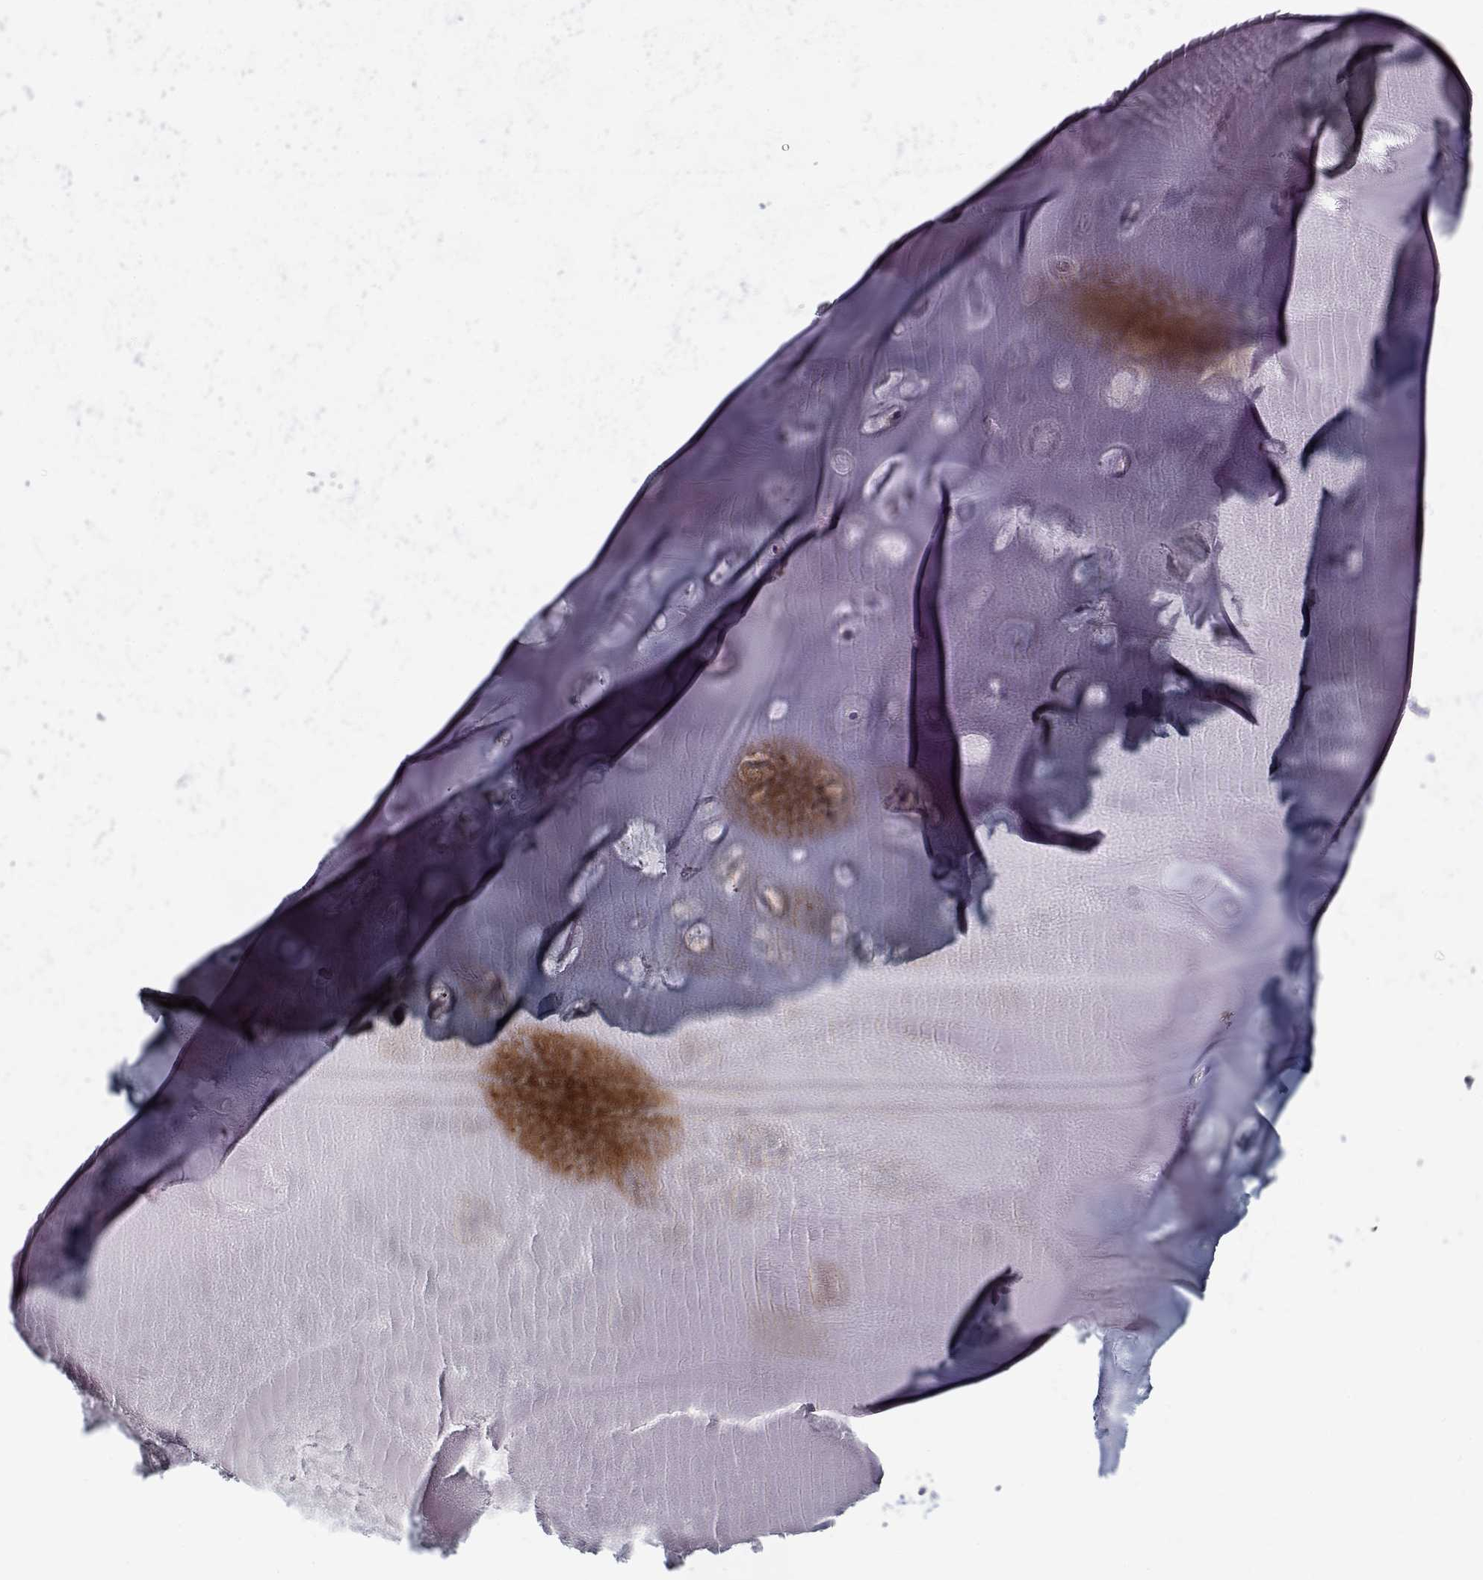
{"staining": {"intensity": "negative", "quantity": "none", "location": "none"}, "tissue": "soft tissue", "cell_type": "Chondrocytes", "image_type": "normal", "snomed": [{"axis": "morphology", "description": "Normal tissue, NOS"}, {"axis": "morphology", "description": "Squamous cell carcinoma, NOS"}, {"axis": "topography", "description": "Cartilage tissue"}, {"axis": "topography", "description": "Lung"}], "caption": "This is a photomicrograph of IHC staining of benign soft tissue, which shows no expression in chondrocytes. (Stains: DAB (3,3'-diaminobenzidine) immunohistochemistry (IHC) with hematoxylin counter stain, Microscopy: brightfield microscopy at high magnification).", "gene": "UNC13D", "patient": {"sex": "male", "age": 66}}